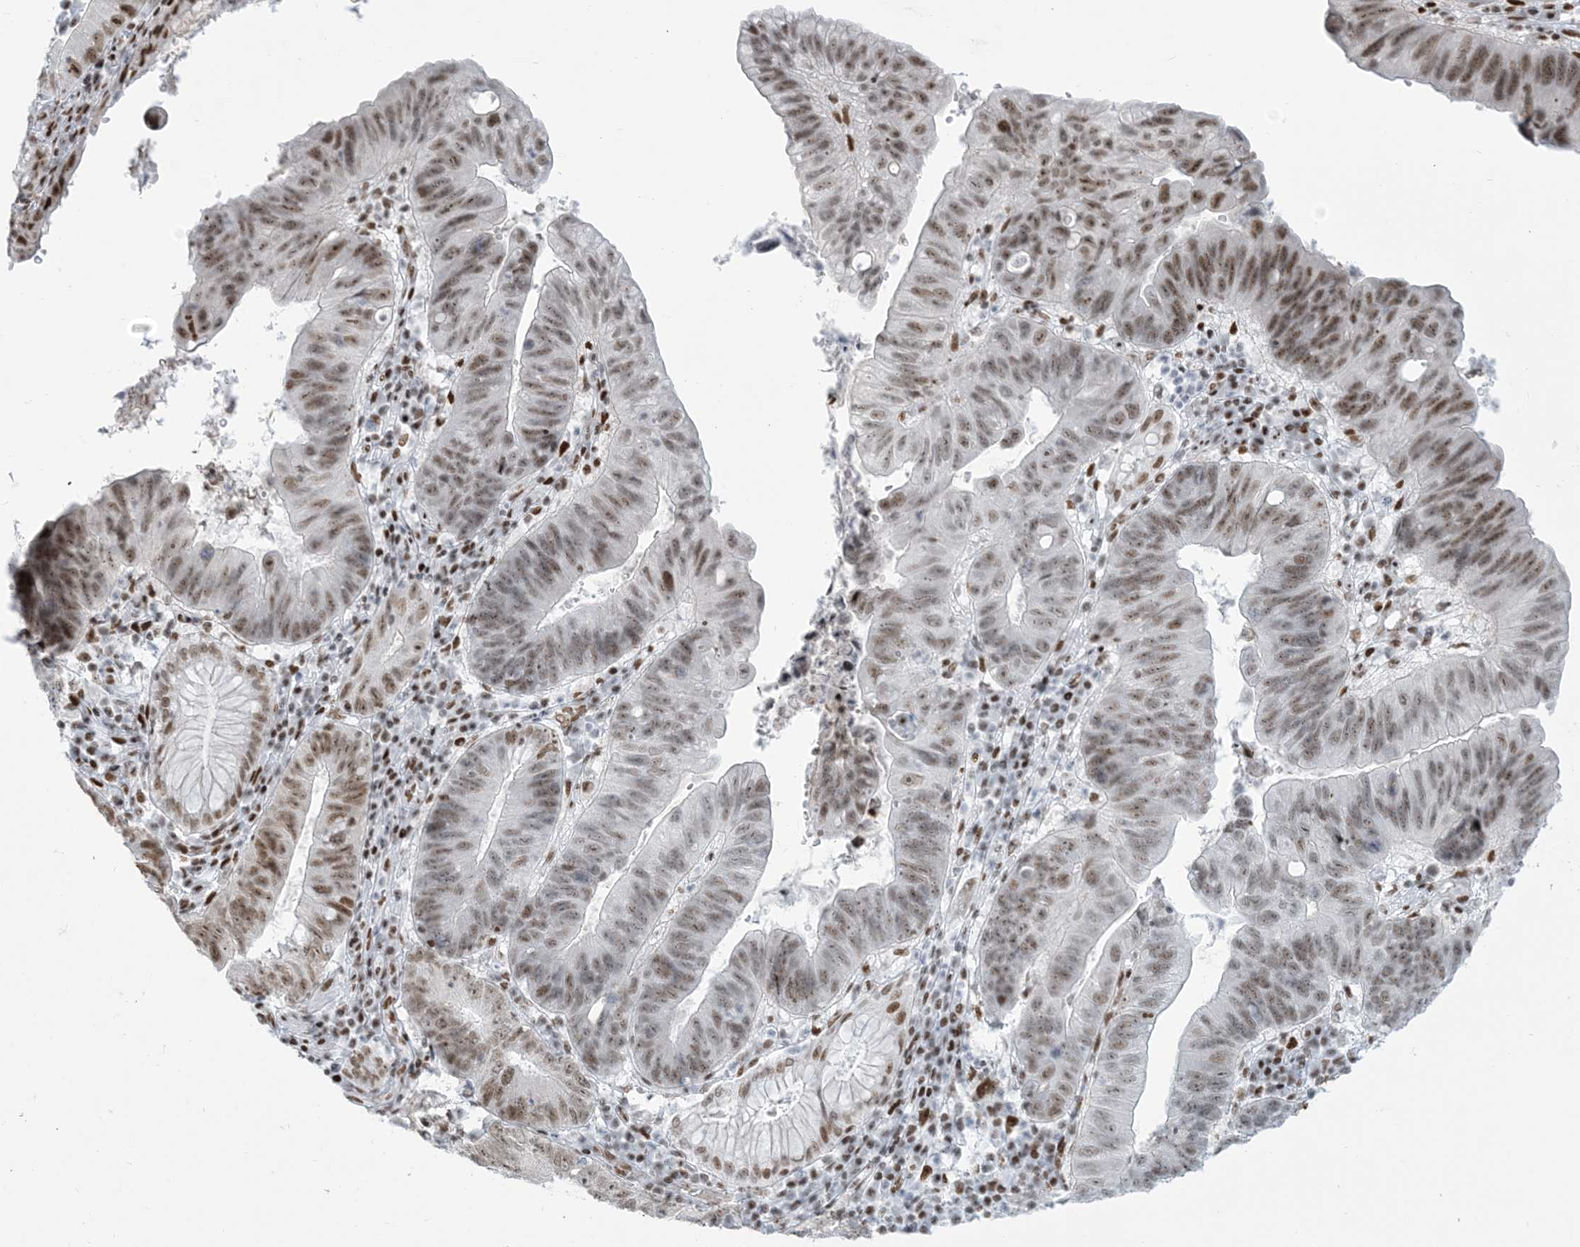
{"staining": {"intensity": "strong", "quantity": ">75%", "location": "nuclear"}, "tissue": "stomach cancer", "cell_type": "Tumor cells", "image_type": "cancer", "snomed": [{"axis": "morphology", "description": "Adenocarcinoma, NOS"}, {"axis": "topography", "description": "Stomach"}], "caption": "There is high levels of strong nuclear expression in tumor cells of stomach adenocarcinoma, as demonstrated by immunohistochemical staining (brown color).", "gene": "STAG1", "patient": {"sex": "male", "age": 59}}